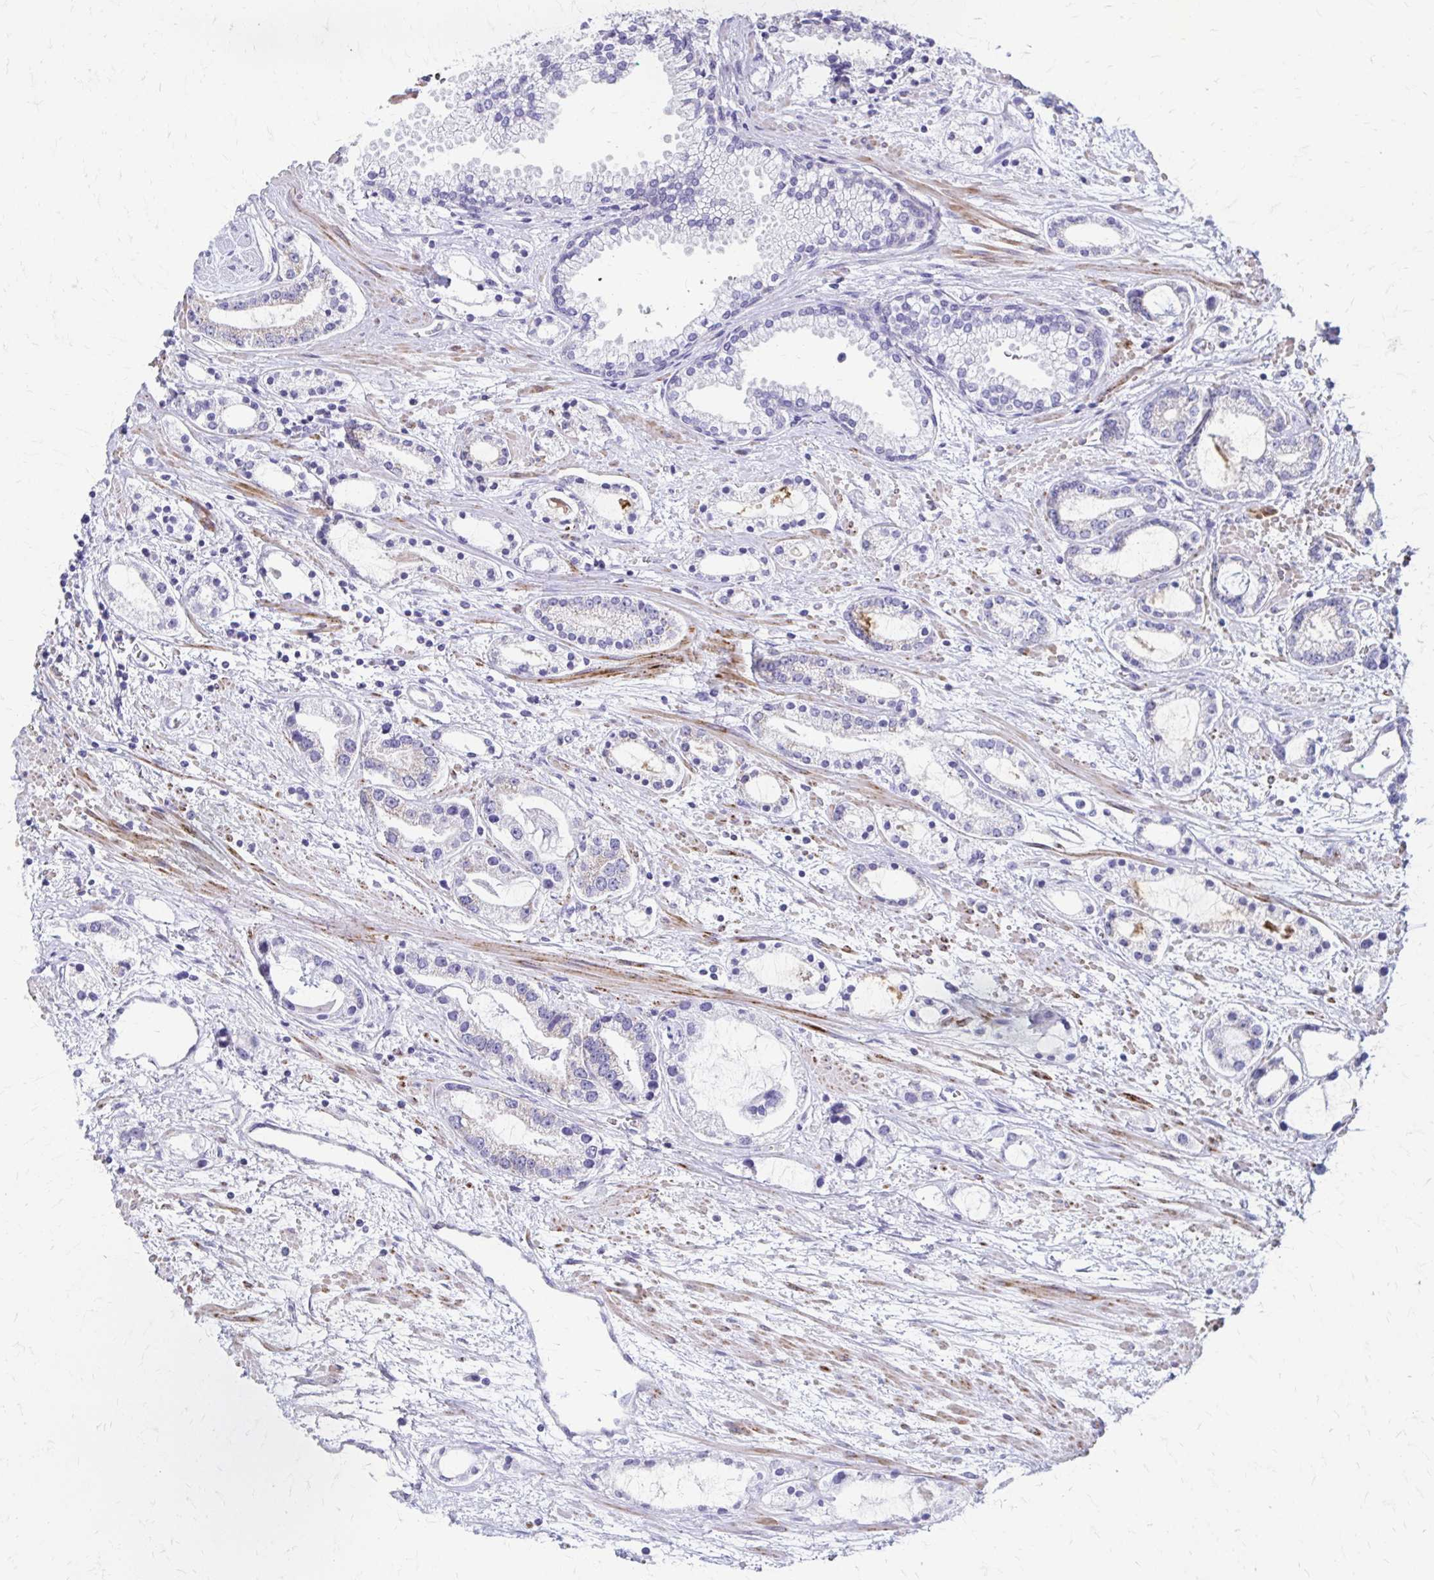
{"staining": {"intensity": "weak", "quantity": "<25%", "location": "cytoplasmic/membranous"}, "tissue": "prostate cancer", "cell_type": "Tumor cells", "image_type": "cancer", "snomed": [{"axis": "morphology", "description": "Adenocarcinoma, Medium grade"}, {"axis": "topography", "description": "Prostate"}], "caption": "Histopathology image shows no protein positivity in tumor cells of prostate cancer (adenocarcinoma (medium-grade)) tissue.", "gene": "ZSCAN5B", "patient": {"sex": "male", "age": 57}}